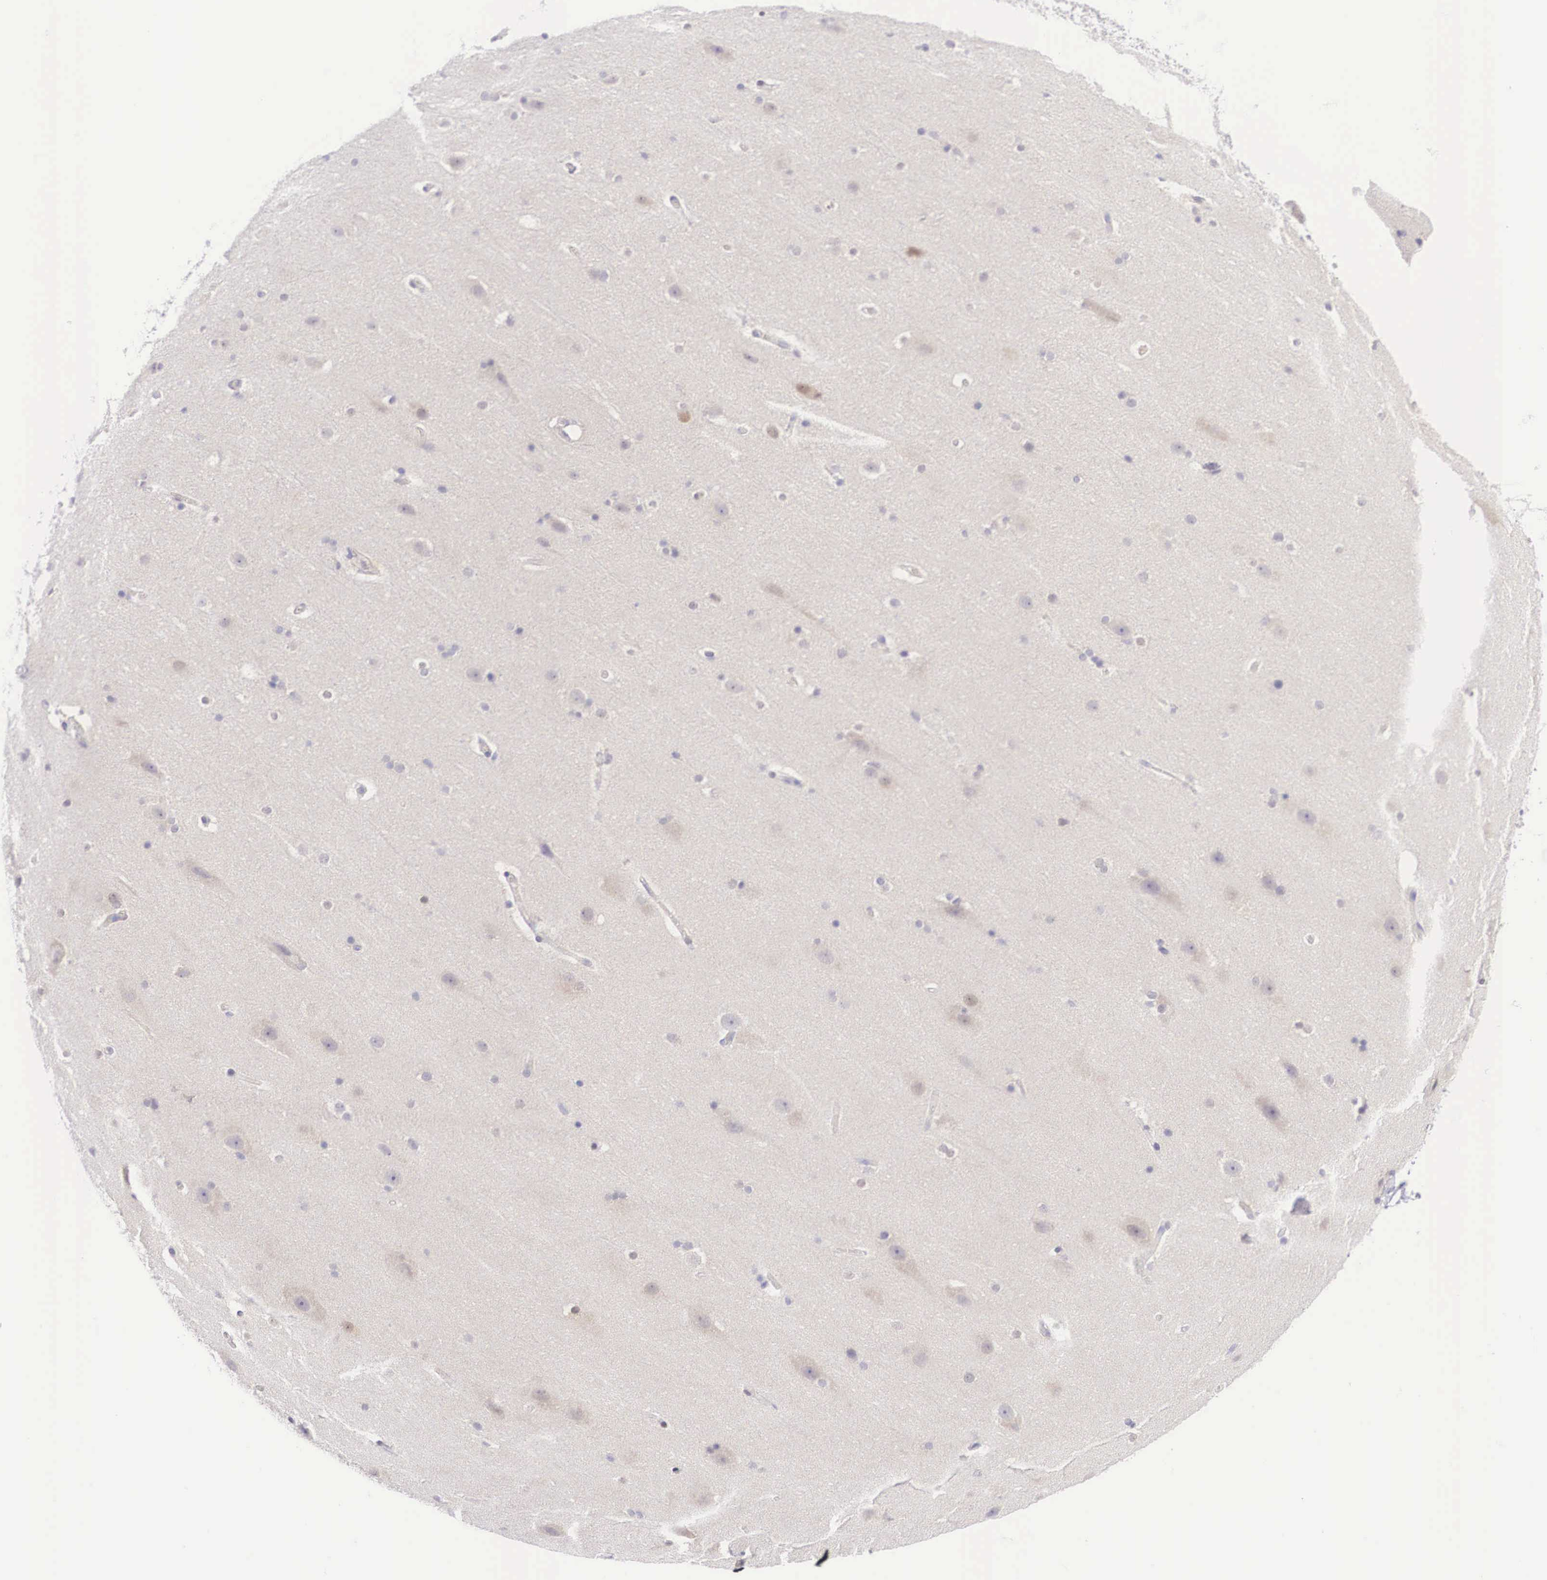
{"staining": {"intensity": "negative", "quantity": "none", "location": "none"}, "tissue": "cerebral cortex", "cell_type": "Endothelial cells", "image_type": "normal", "snomed": [{"axis": "morphology", "description": "Normal tissue, NOS"}, {"axis": "topography", "description": "Cerebral cortex"}, {"axis": "topography", "description": "Hippocampus"}], "caption": "DAB (3,3'-diaminobenzidine) immunohistochemical staining of normal cerebral cortex shows no significant staining in endothelial cells. (Brightfield microscopy of DAB immunohistochemistry (IHC) at high magnification).", "gene": "BCL6", "patient": {"sex": "female", "age": 19}}